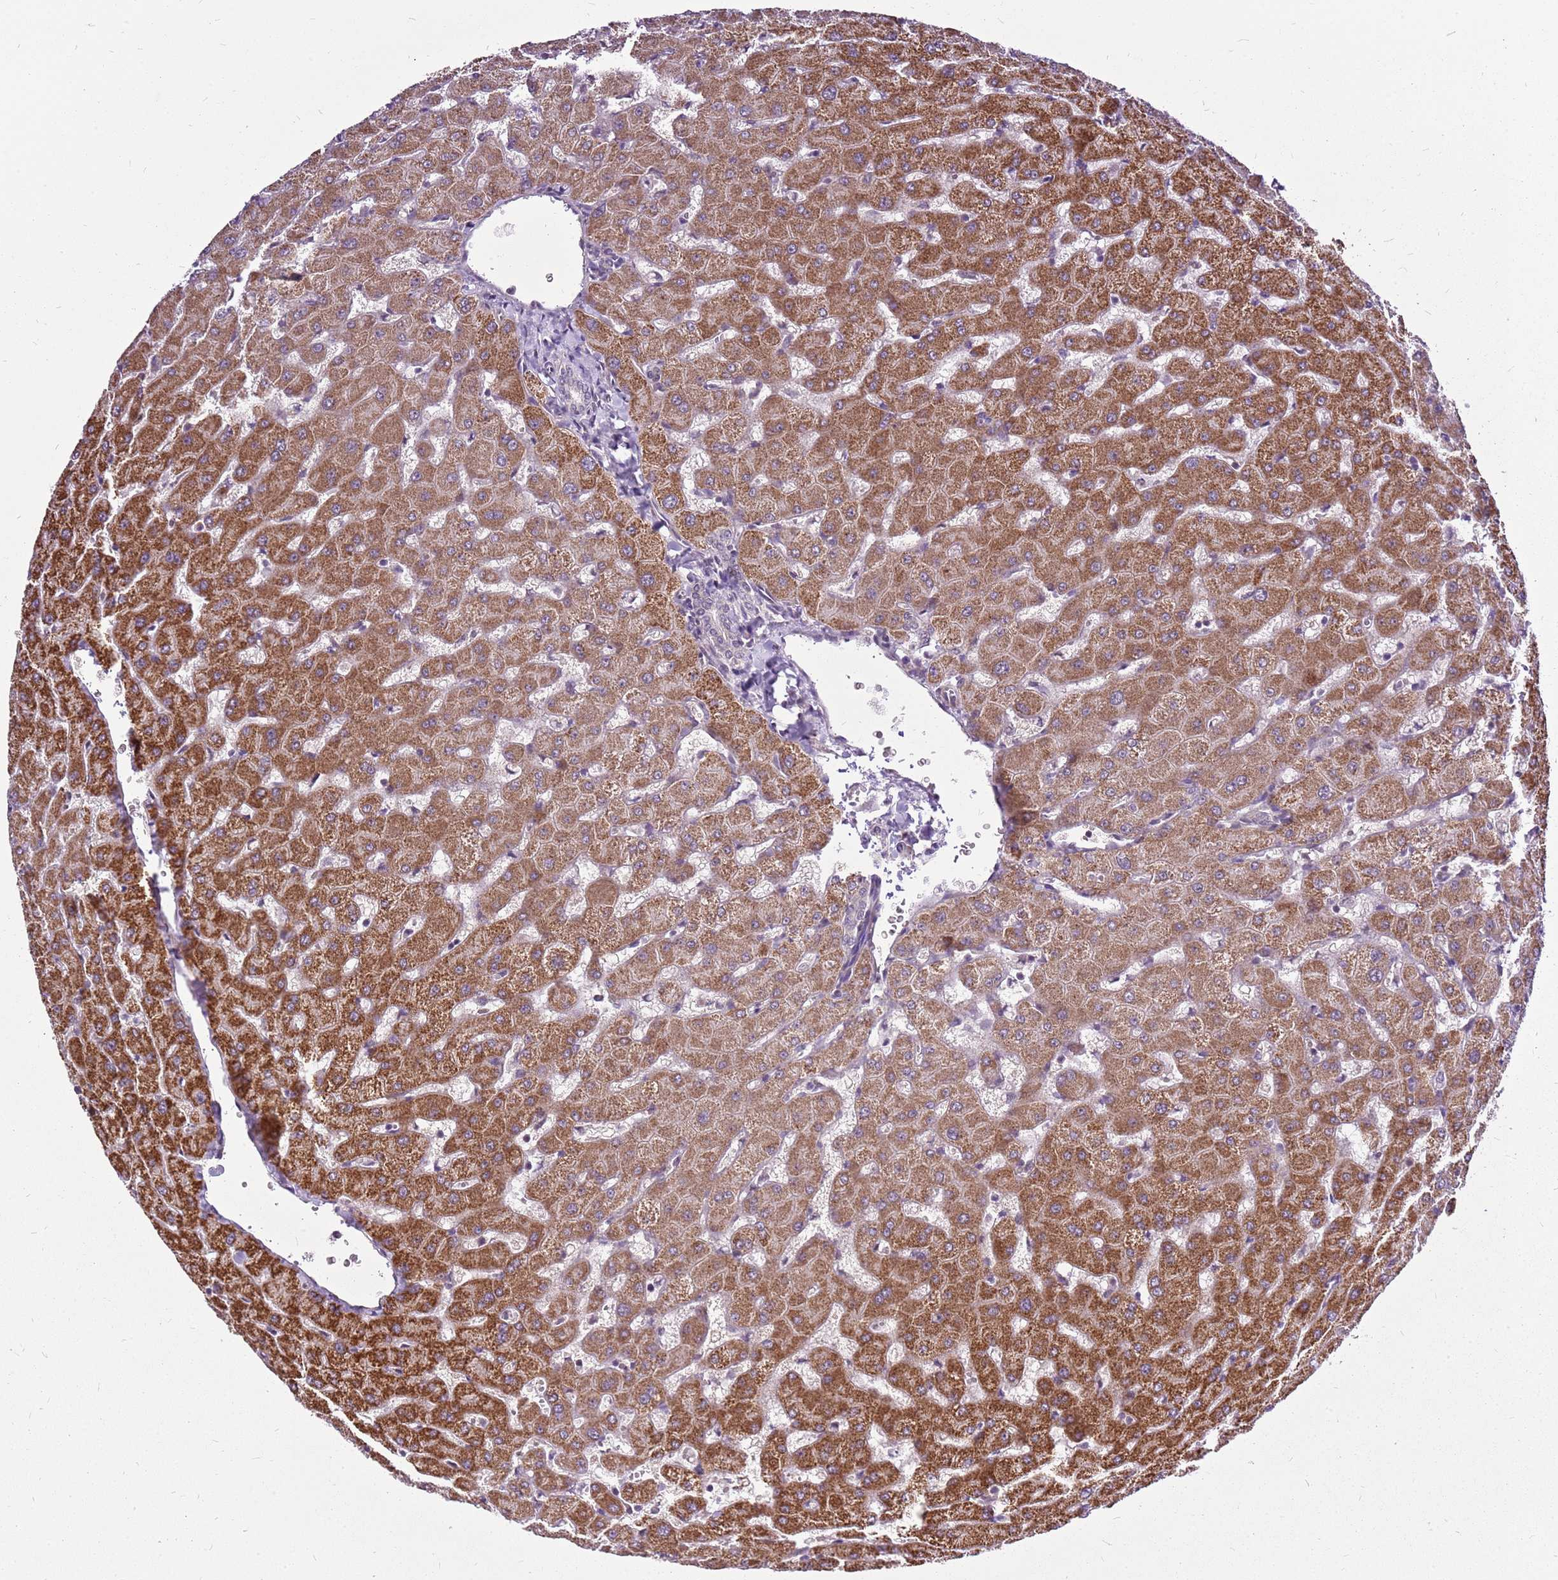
{"staining": {"intensity": "negative", "quantity": "none", "location": "none"}, "tissue": "liver", "cell_type": "Cholangiocytes", "image_type": "normal", "snomed": [{"axis": "morphology", "description": "Normal tissue, NOS"}, {"axis": "topography", "description": "Liver"}], "caption": "Human liver stained for a protein using immunohistochemistry displays no expression in cholangiocytes.", "gene": "CCDC166", "patient": {"sex": "female", "age": 63}}